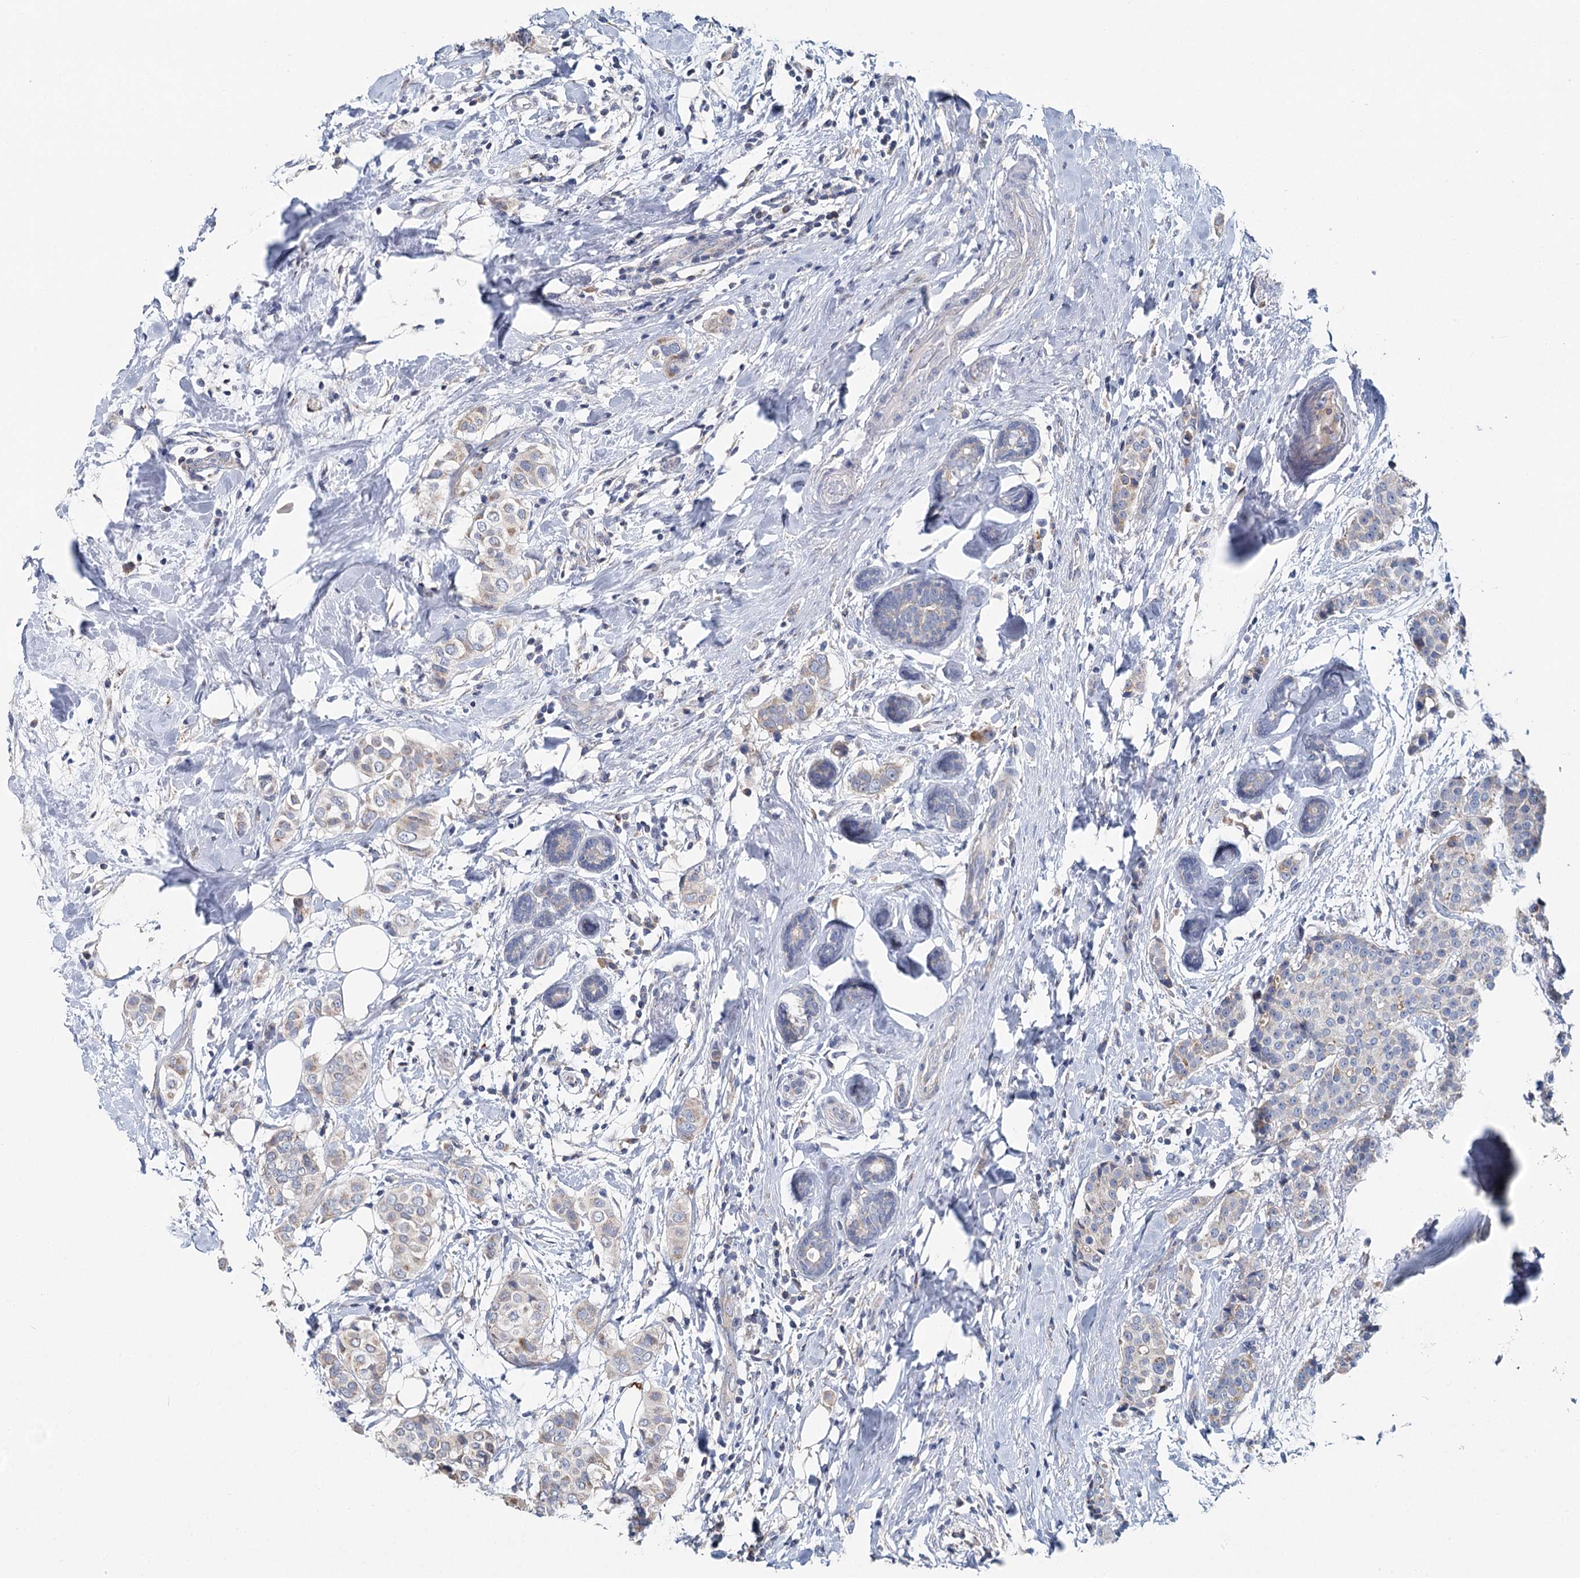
{"staining": {"intensity": "weak", "quantity": "25%-75%", "location": "cytoplasmic/membranous"}, "tissue": "breast cancer", "cell_type": "Tumor cells", "image_type": "cancer", "snomed": [{"axis": "morphology", "description": "Lobular carcinoma"}, {"axis": "topography", "description": "Breast"}], "caption": "Breast lobular carcinoma stained with immunohistochemistry (IHC) shows weak cytoplasmic/membranous positivity in about 25%-75% of tumor cells.", "gene": "ANKRD16", "patient": {"sex": "female", "age": 51}}